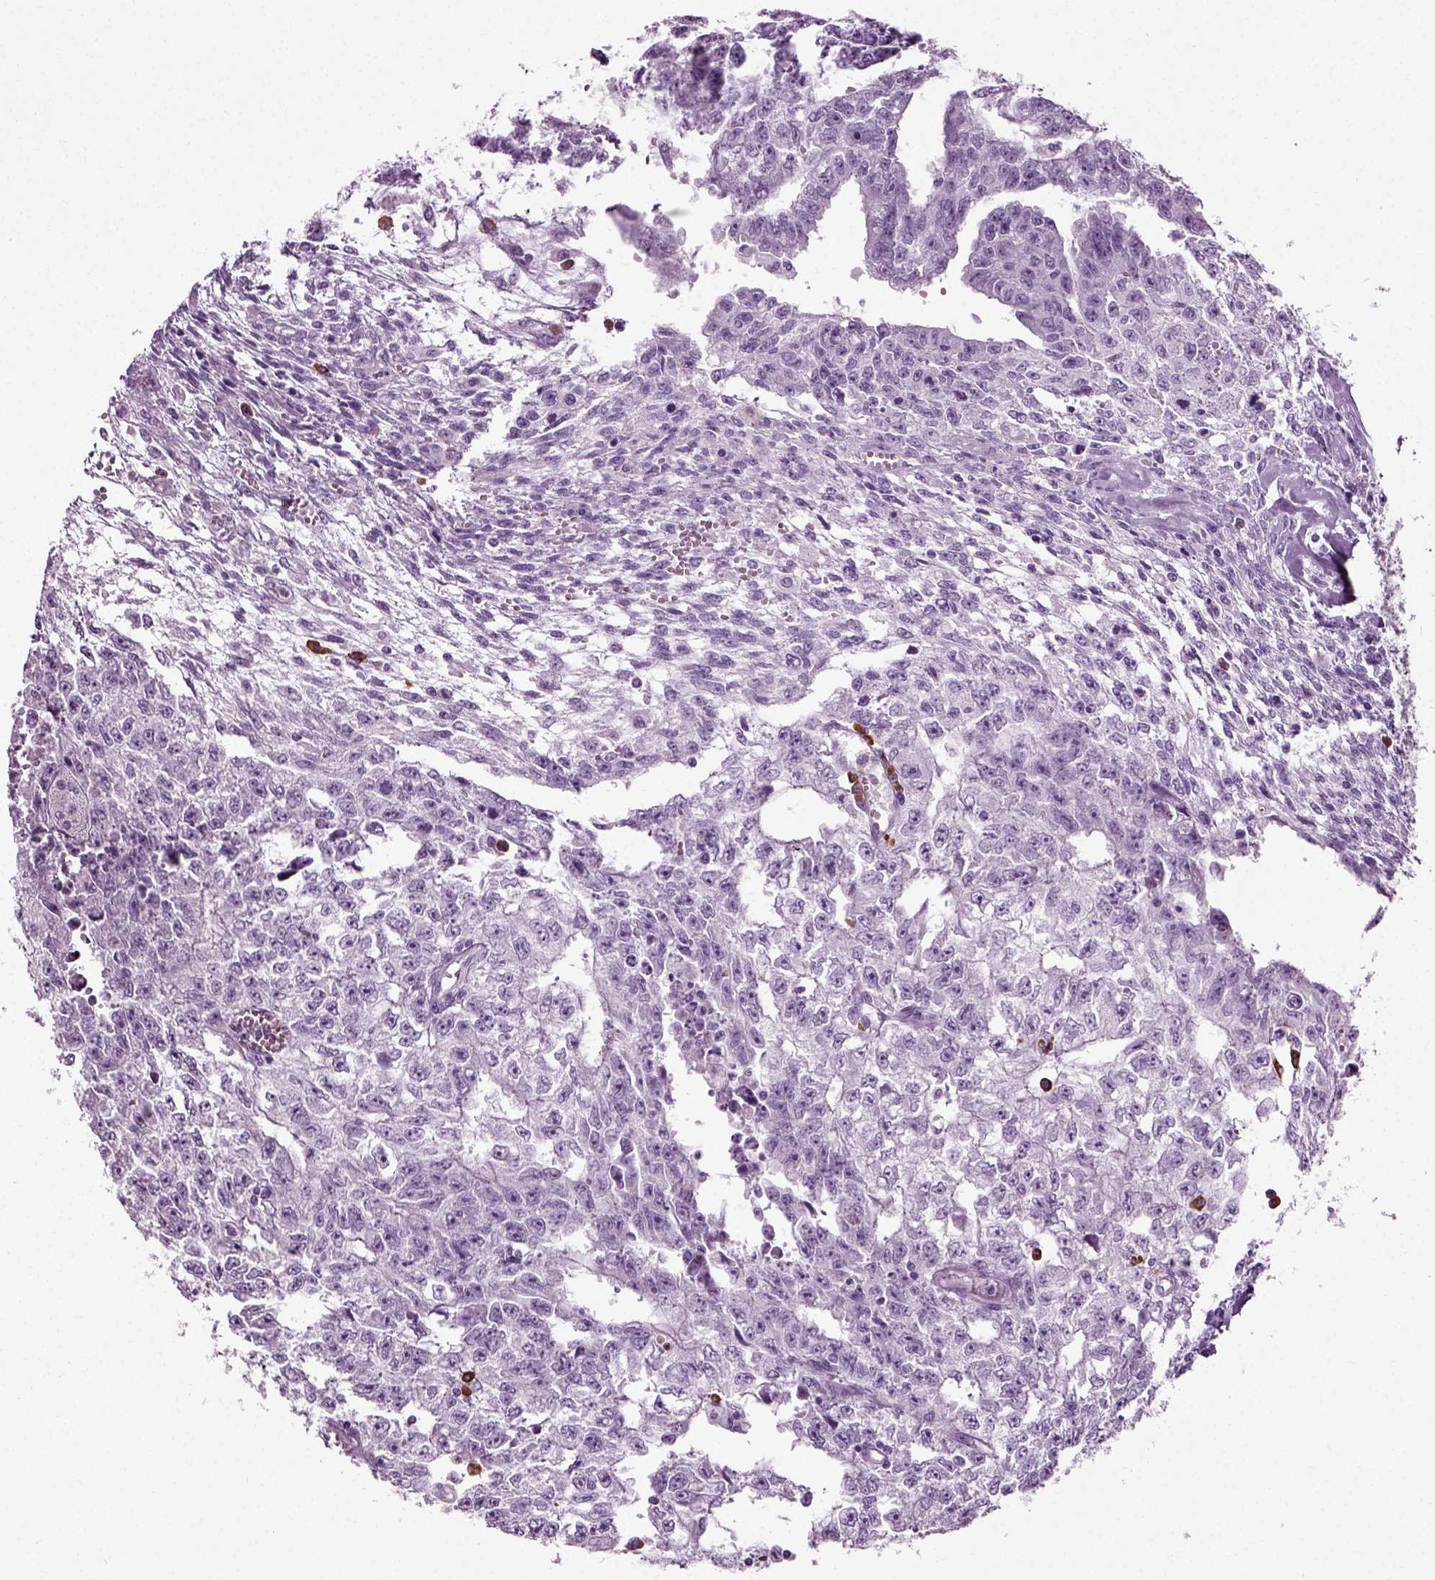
{"staining": {"intensity": "negative", "quantity": "none", "location": "none"}, "tissue": "testis cancer", "cell_type": "Tumor cells", "image_type": "cancer", "snomed": [{"axis": "morphology", "description": "Carcinoma, Embryonal, NOS"}, {"axis": "morphology", "description": "Teratoma, malignant, NOS"}, {"axis": "topography", "description": "Testis"}], "caption": "High power microscopy histopathology image of an immunohistochemistry image of testis cancer (embryonal carcinoma), revealing no significant expression in tumor cells.", "gene": "SLC26A8", "patient": {"sex": "male", "age": 24}}